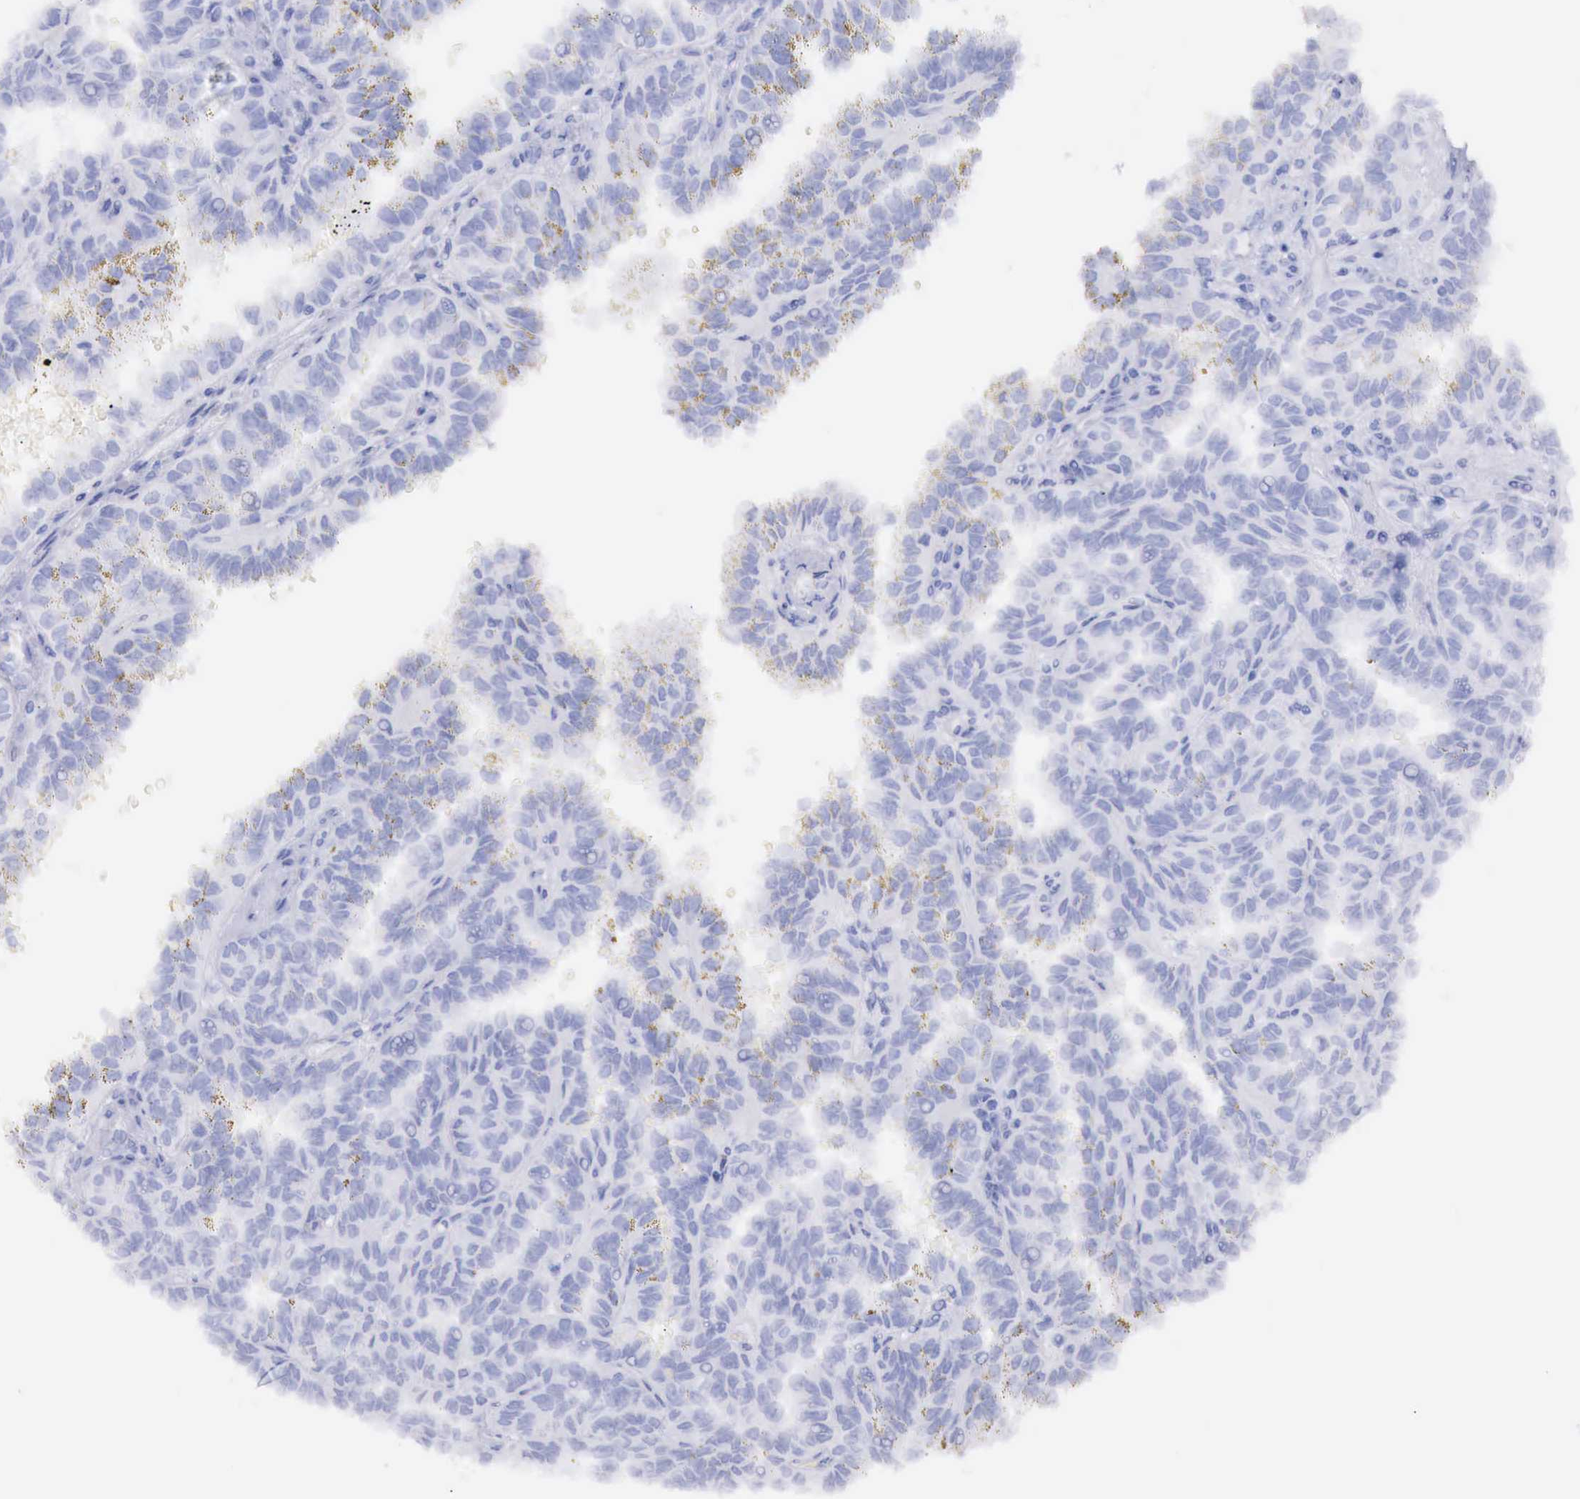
{"staining": {"intensity": "negative", "quantity": "none", "location": "none"}, "tissue": "renal cancer", "cell_type": "Tumor cells", "image_type": "cancer", "snomed": [{"axis": "morphology", "description": "Inflammation, NOS"}, {"axis": "morphology", "description": "Adenocarcinoma, NOS"}, {"axis": "topography", "description": "Kidney"}], "caption": "This is an IHC micrograph of human renal adenocarcinoma. There is no staining in tumor cells.", "gene": "TPM1", "patient": {"sex": "male", "age": 68}}